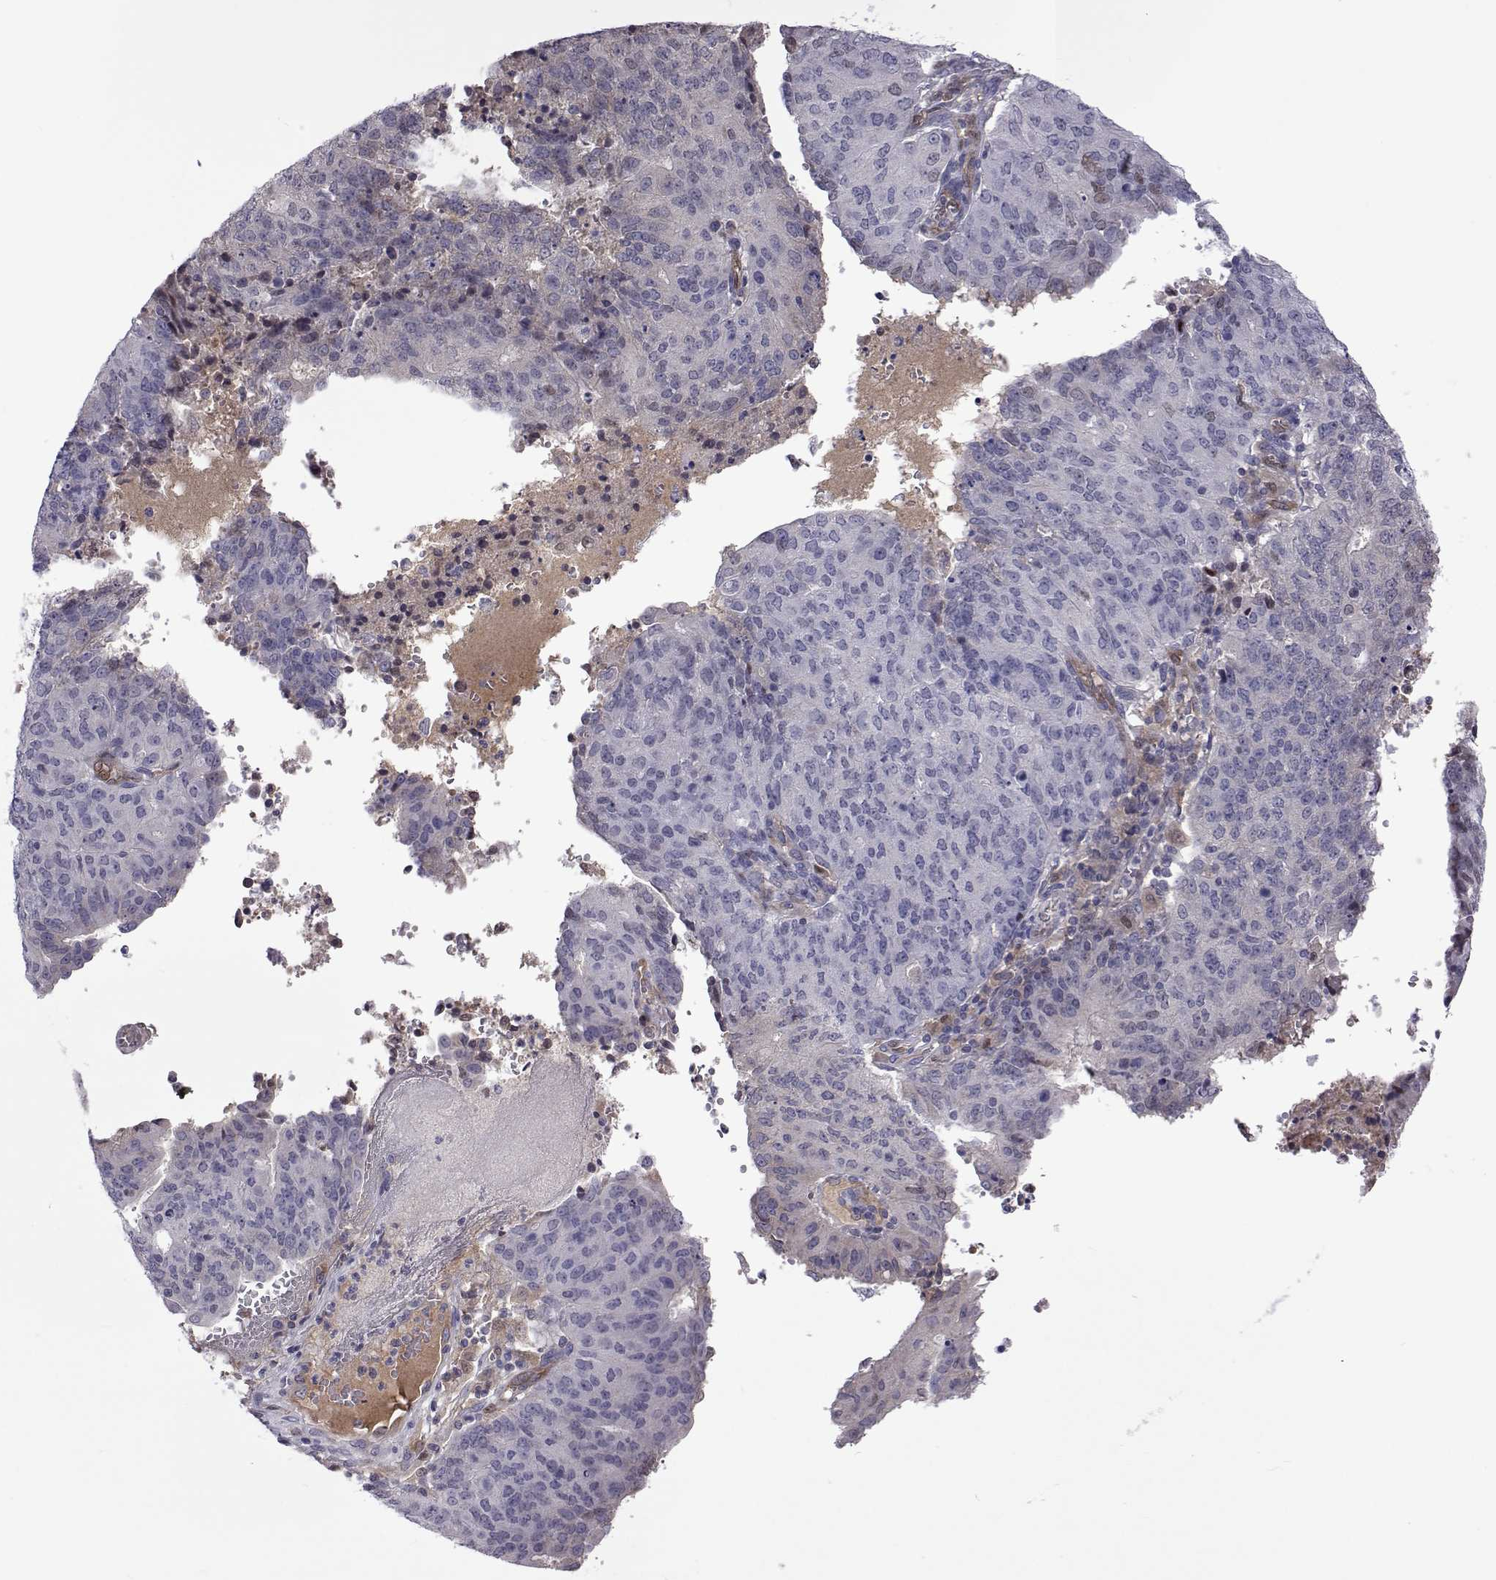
{"staining": {"intensity": "weak", "quantity": "<25%", "location": "nuclear"}, "tissue": "endometrial cancer", "cell_type": "Tumor cells", "image_type": "cancer", "snomed": [{"axis": "morphology", "description": "Adenocarcinoma, NOS"}, {"axis": "topography", "description": "Endometrium"}], "caption": "Human endometrial adenocarcinoma stained for a protein using immunohistochemistry (IHC) reveals no staining in tumor cells.", "gene": "TCF15", "patient": {"sex": "female", "age": 82}}